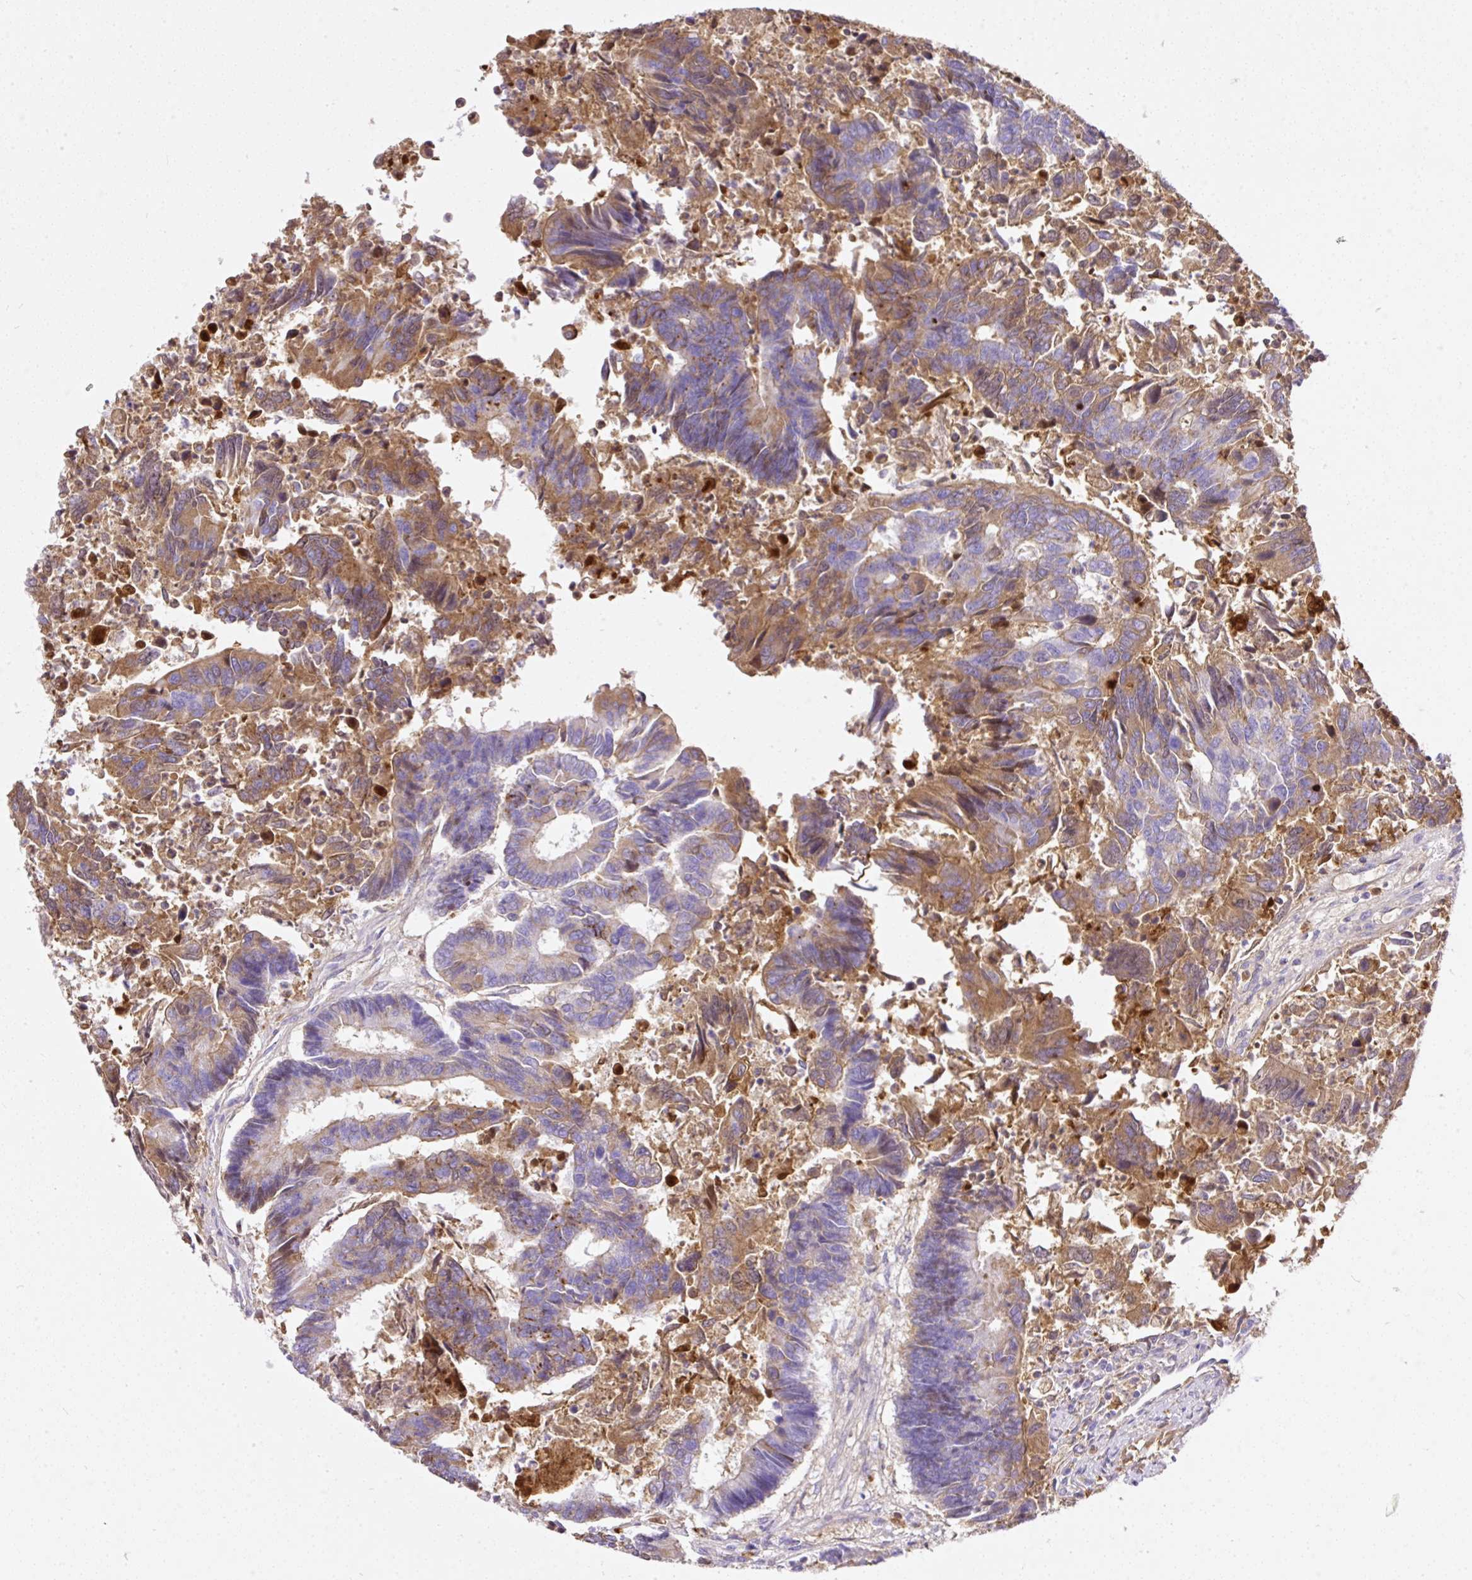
{"staining": {"intensity": "moderate", "quantity": "25%-75%", "location": "cytoplasmic/membranous"}, "tissue": "colorectal cancer", "cell_type": "Tumor cells", "image_type": "cancer", "snomed": [{"axis": "morphology", "description": "Adenocarcinoma, NOS"}, {"axis": "topography", "description": "Colon"}], "caption": "An IHC histopathology image of neoplastic tissue is shown. Protein staining in brown shows moderate cytoplasmic/membranous positivity in colorectal cancer (adenocarcinoma) within tumor cells. (Brightfield microscopy of DAB IHC at high magnification).", "gene": "CLEC3B", "patient": {"sex": "female", "age": 67}}